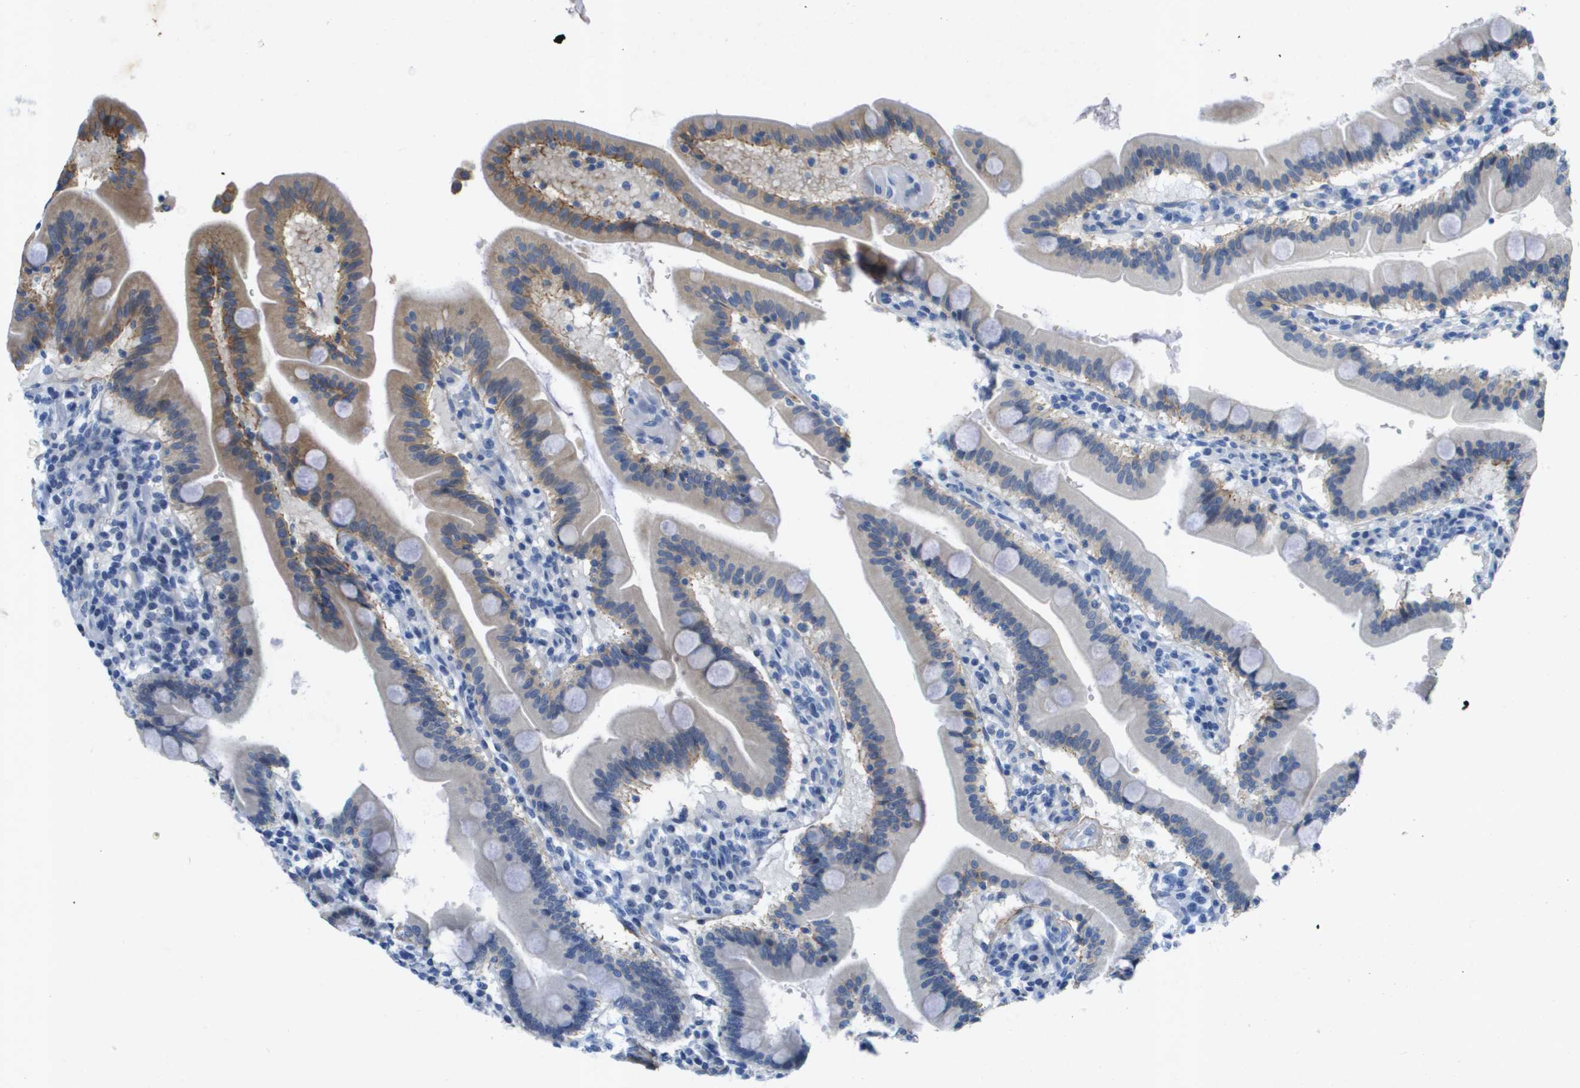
{"staining": {"intensity": "moderate", "quantity": "25%-75%", "location": "cytoplasmic/membranous"}, "tissue": "duodenum", "cell_type": "Glandular cells", "image_type": "normal", "snomed": [{"axis": "morphology", "description": "Normal tissue, NOS"}, {"axis": "topography", "description": "Duodenum"}], "caption": "High-power microscopy captured an immunohistochemistry (IHC) photomicrograph of benign duodenum, revealing moderate cytoplasmic/membranous positivity in approximately 25%-75% of glandular cells. (Stains: DAB (3,3'-diaminobenzidine) in brown, nuclei in blue, Microscopy: brightfield microscopy at high magnification).", "gene": "ITGA6", "patient": {"sex": "male", "age": 54}}